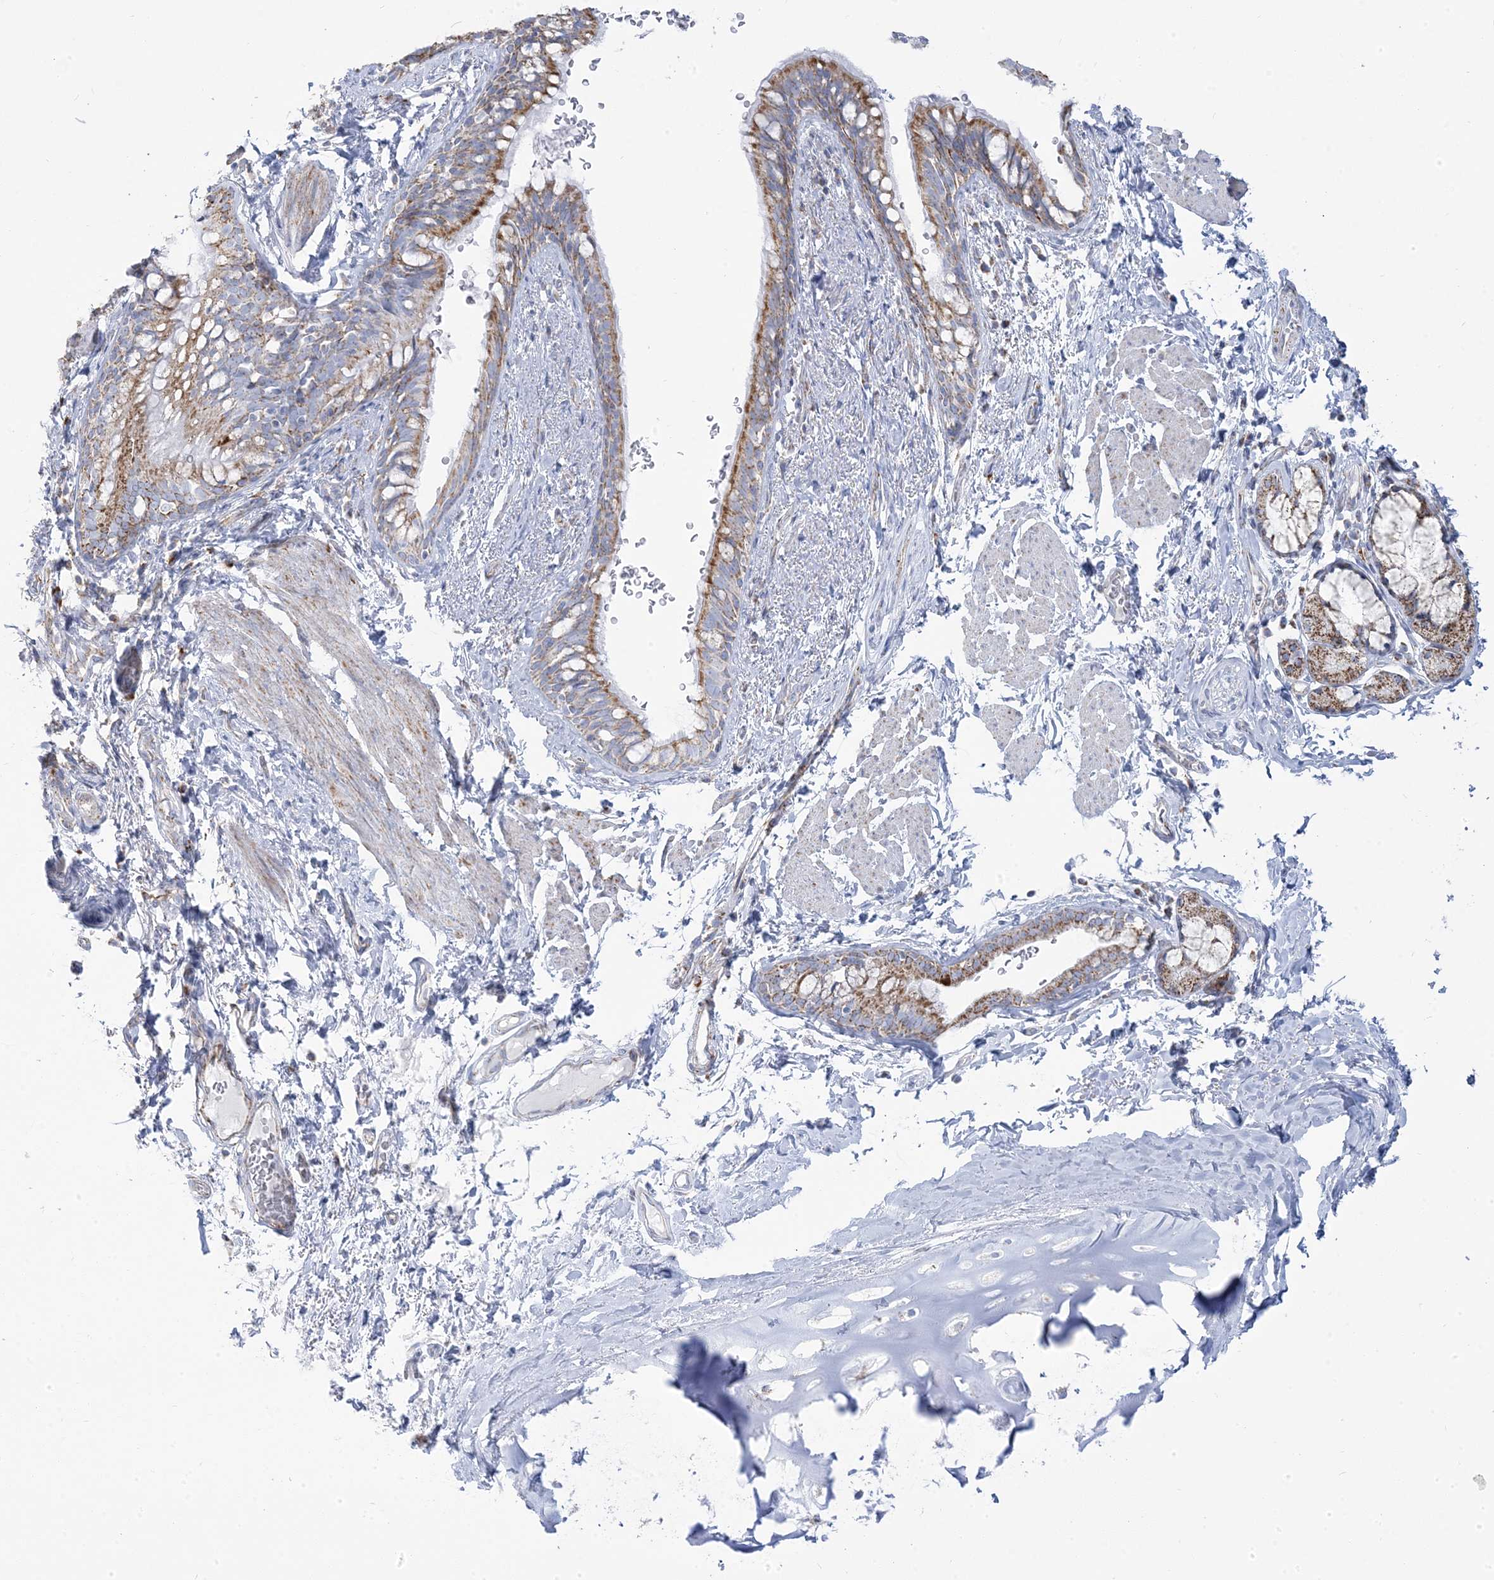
{"staining": {"intensity": "moderate", "quantity": ">75%", "location": "cytoplasmic/membranous"}, "tissue": "bronchus", "cell_type": "Respiratory epithelial cells", "image_type": "normal", "snomed": [{"axis": "morphology", "description": "Normal tissue, NOS"}, {"axis": "topography", "description": "Cartilage tissue"}, {"axis": "topography", "description": "Bronchus"}], "caption": "Immunohistochemistry of normal human bronchus reveals medium levels of moderate cytoplasmic/membranous positivity in about >75% of respiratory epithelial cells.", "gene": "PCCB", "patient": {"sex": "female", "age": 36}}